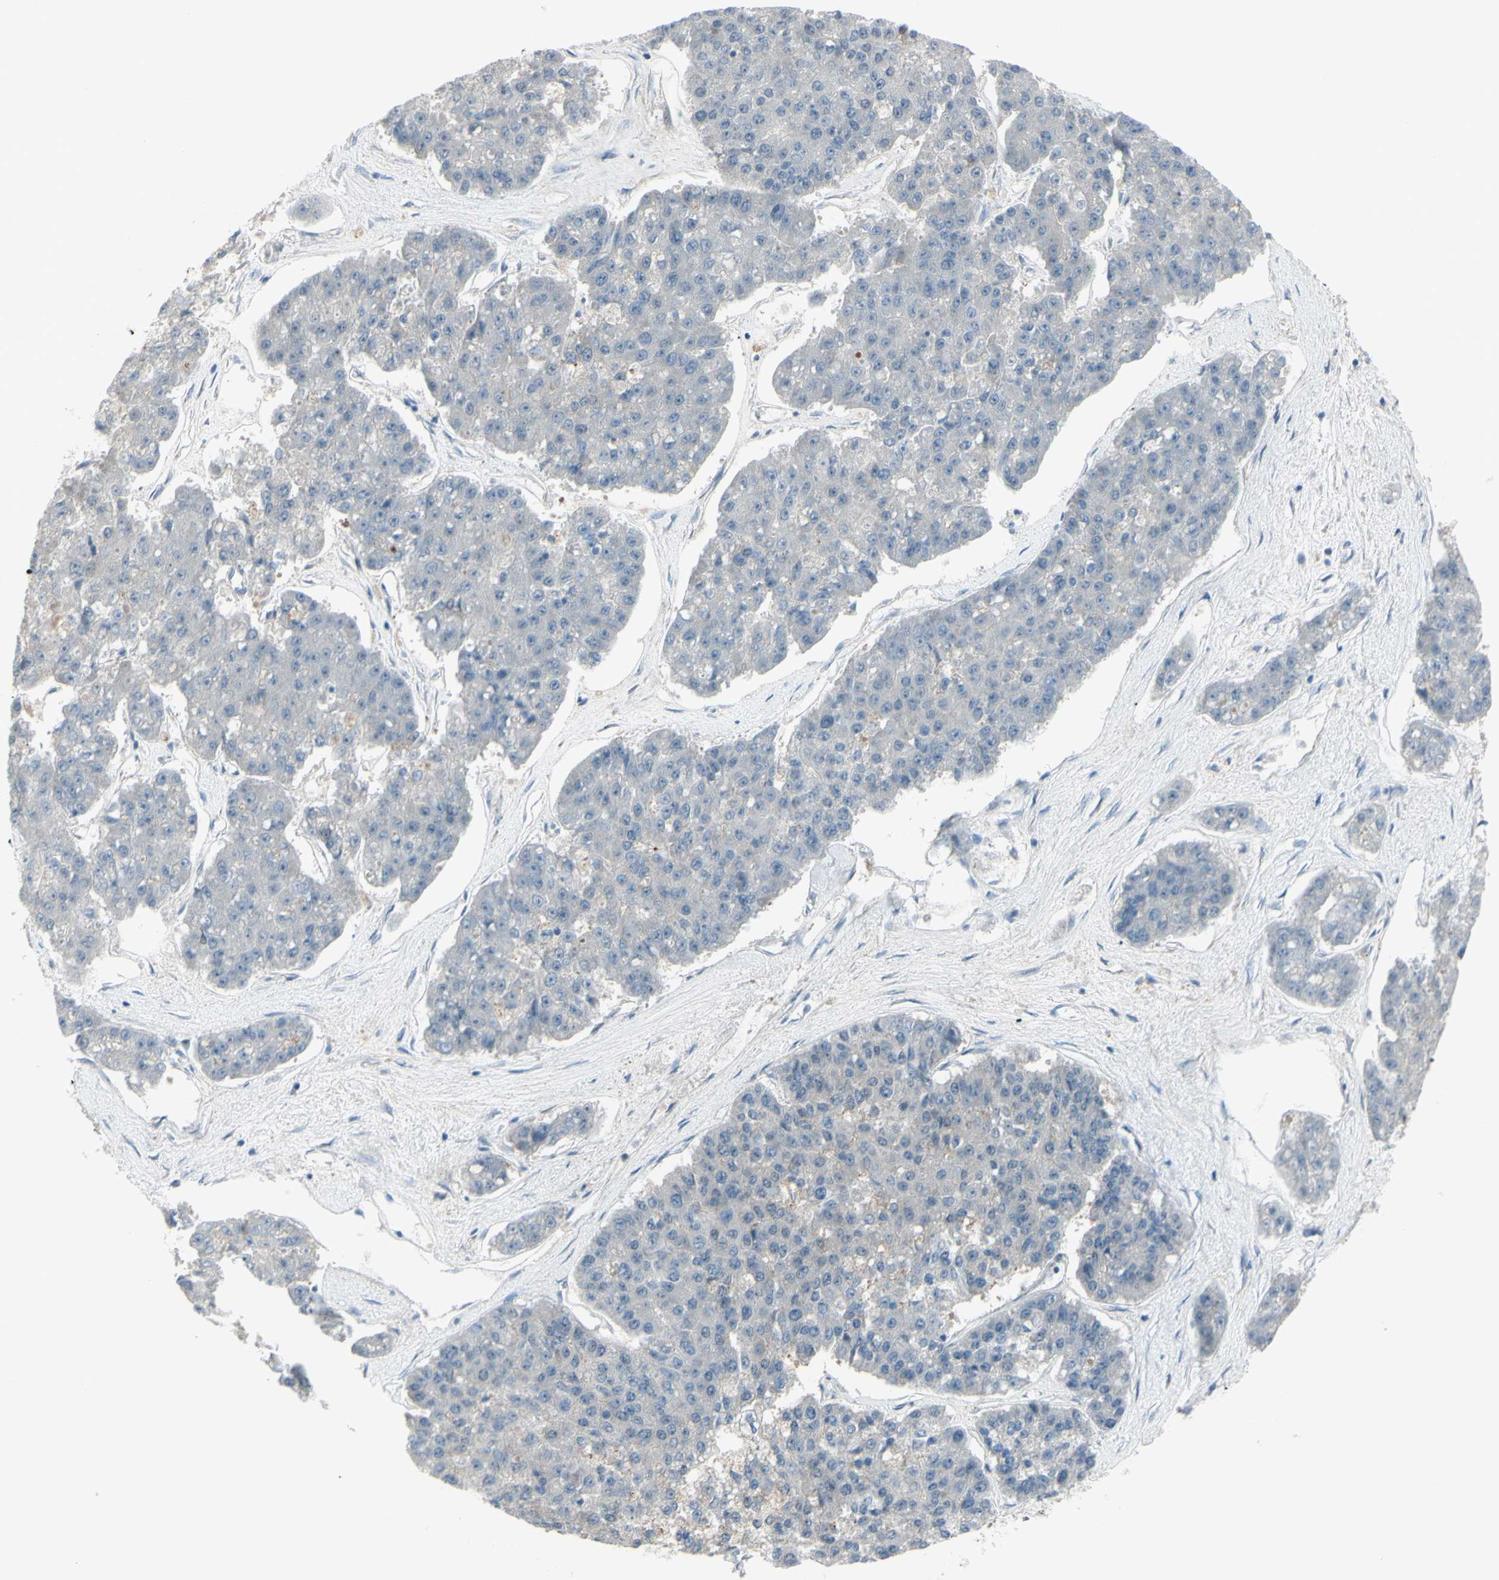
{"staining": {"intensity": "weak", "quantity": "<25%", "location": "cytoplasmic/membranous"}, "tissue": "pancreatic cancer", "cell_type": "Tumor cells", "image_type": "cancer", "snomed": [{"axis": "morphology", "description": "Adenocarcinoma, NOS"}, {"axis": "topography", "description": "Pancreas"}], "caption": "Photomicrograph shows no significant protein positivity in tumor cells of pancreatic cancer.", "gene": "ETNK1", "patient": {"sex": "male", "age": 50}}